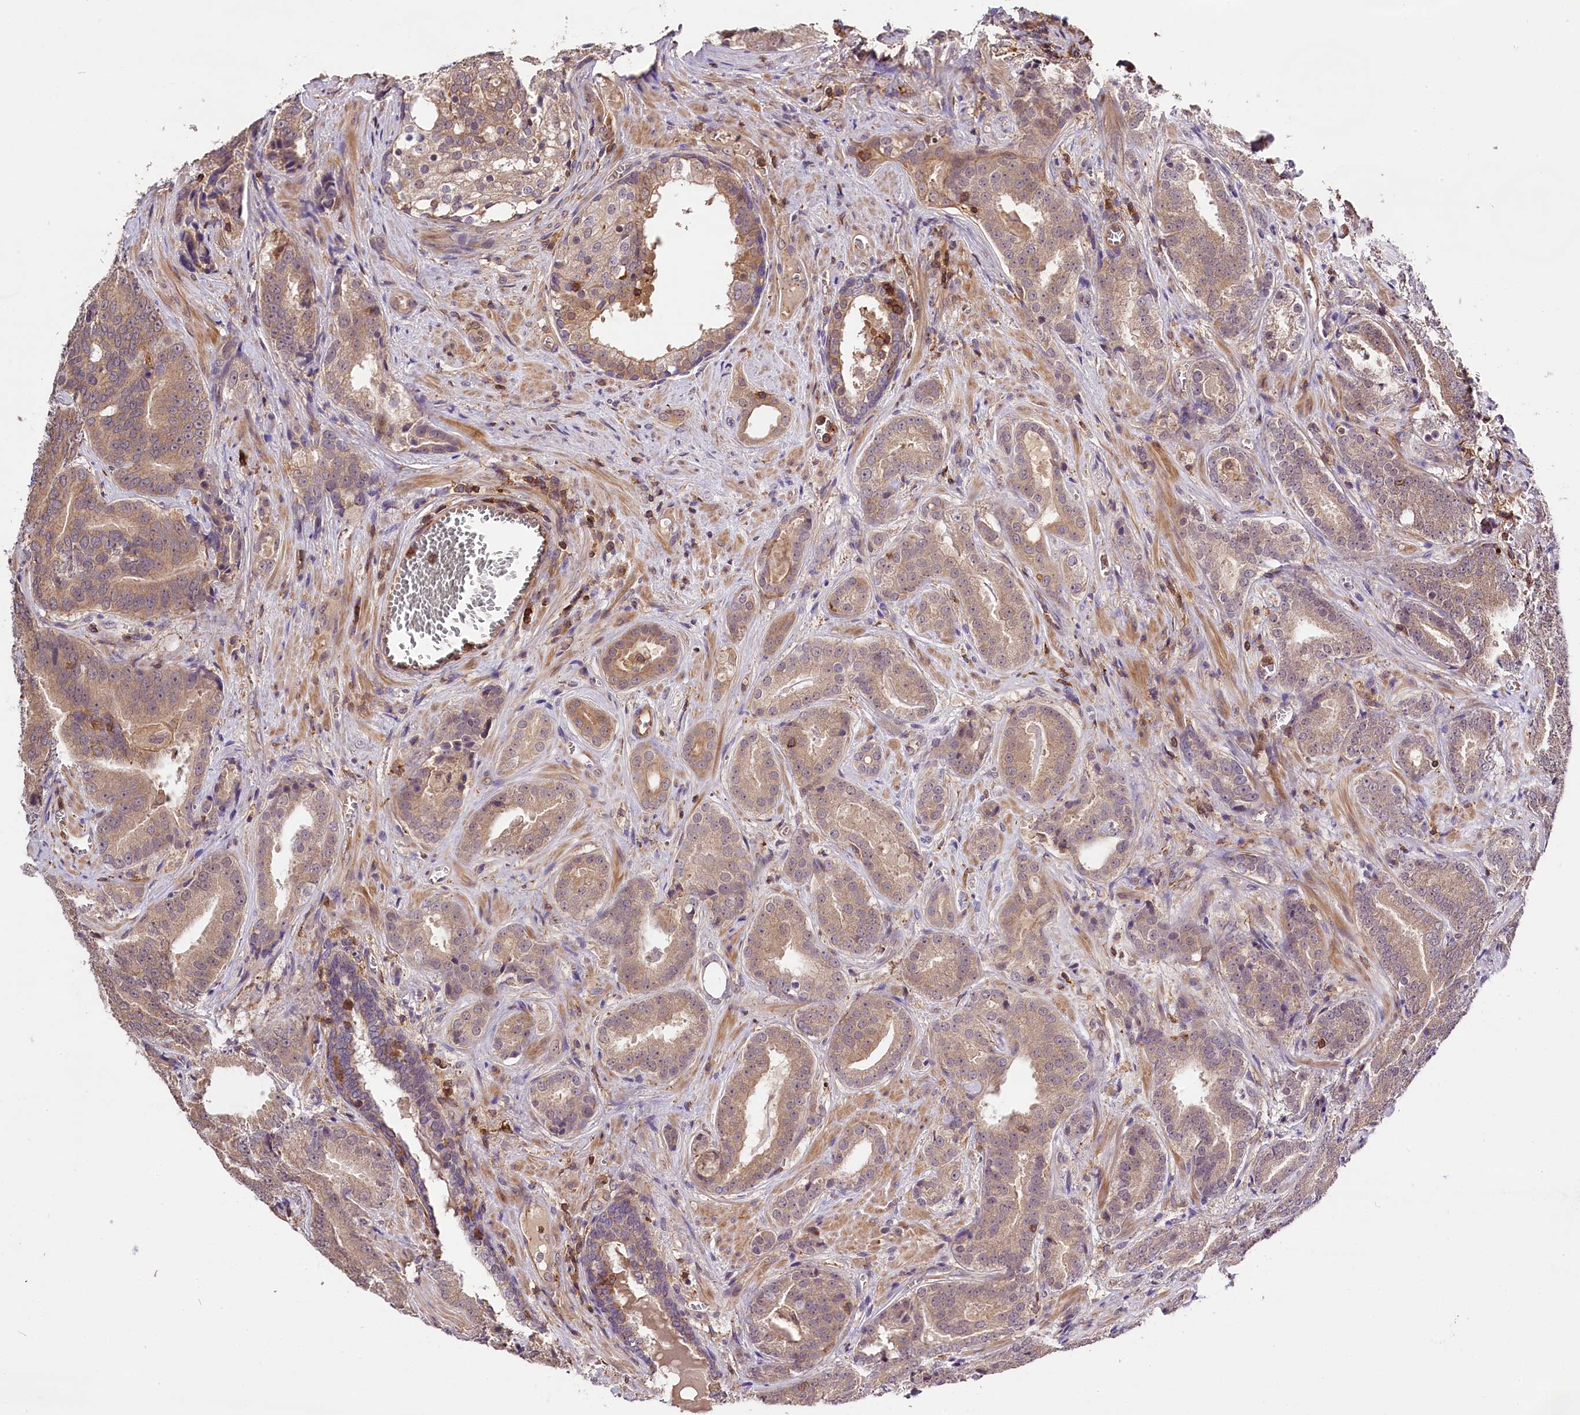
{"staining": {"intensity": "weak", "quantity": ">75%", "location": "cytoplasmic/membranous"}, "tissue": "prostate cancer", "cell_type": "Tumor cells", "image_type": "cancer", "snomed": [{"axis": "morphology", "description": "Adenocarcinoma, High grade"}, {"axis": "topography", "description": "Prostate"}], "caption": "Brown immunohistochemical staining in adenocarcinoma (high-grade) (prostate) shows weak cytoplasmic/membranous positivity in approximately >75% of tumor cells.", "gene": "SKIDA1", "patient": {"sex": "male", "age": 55}}